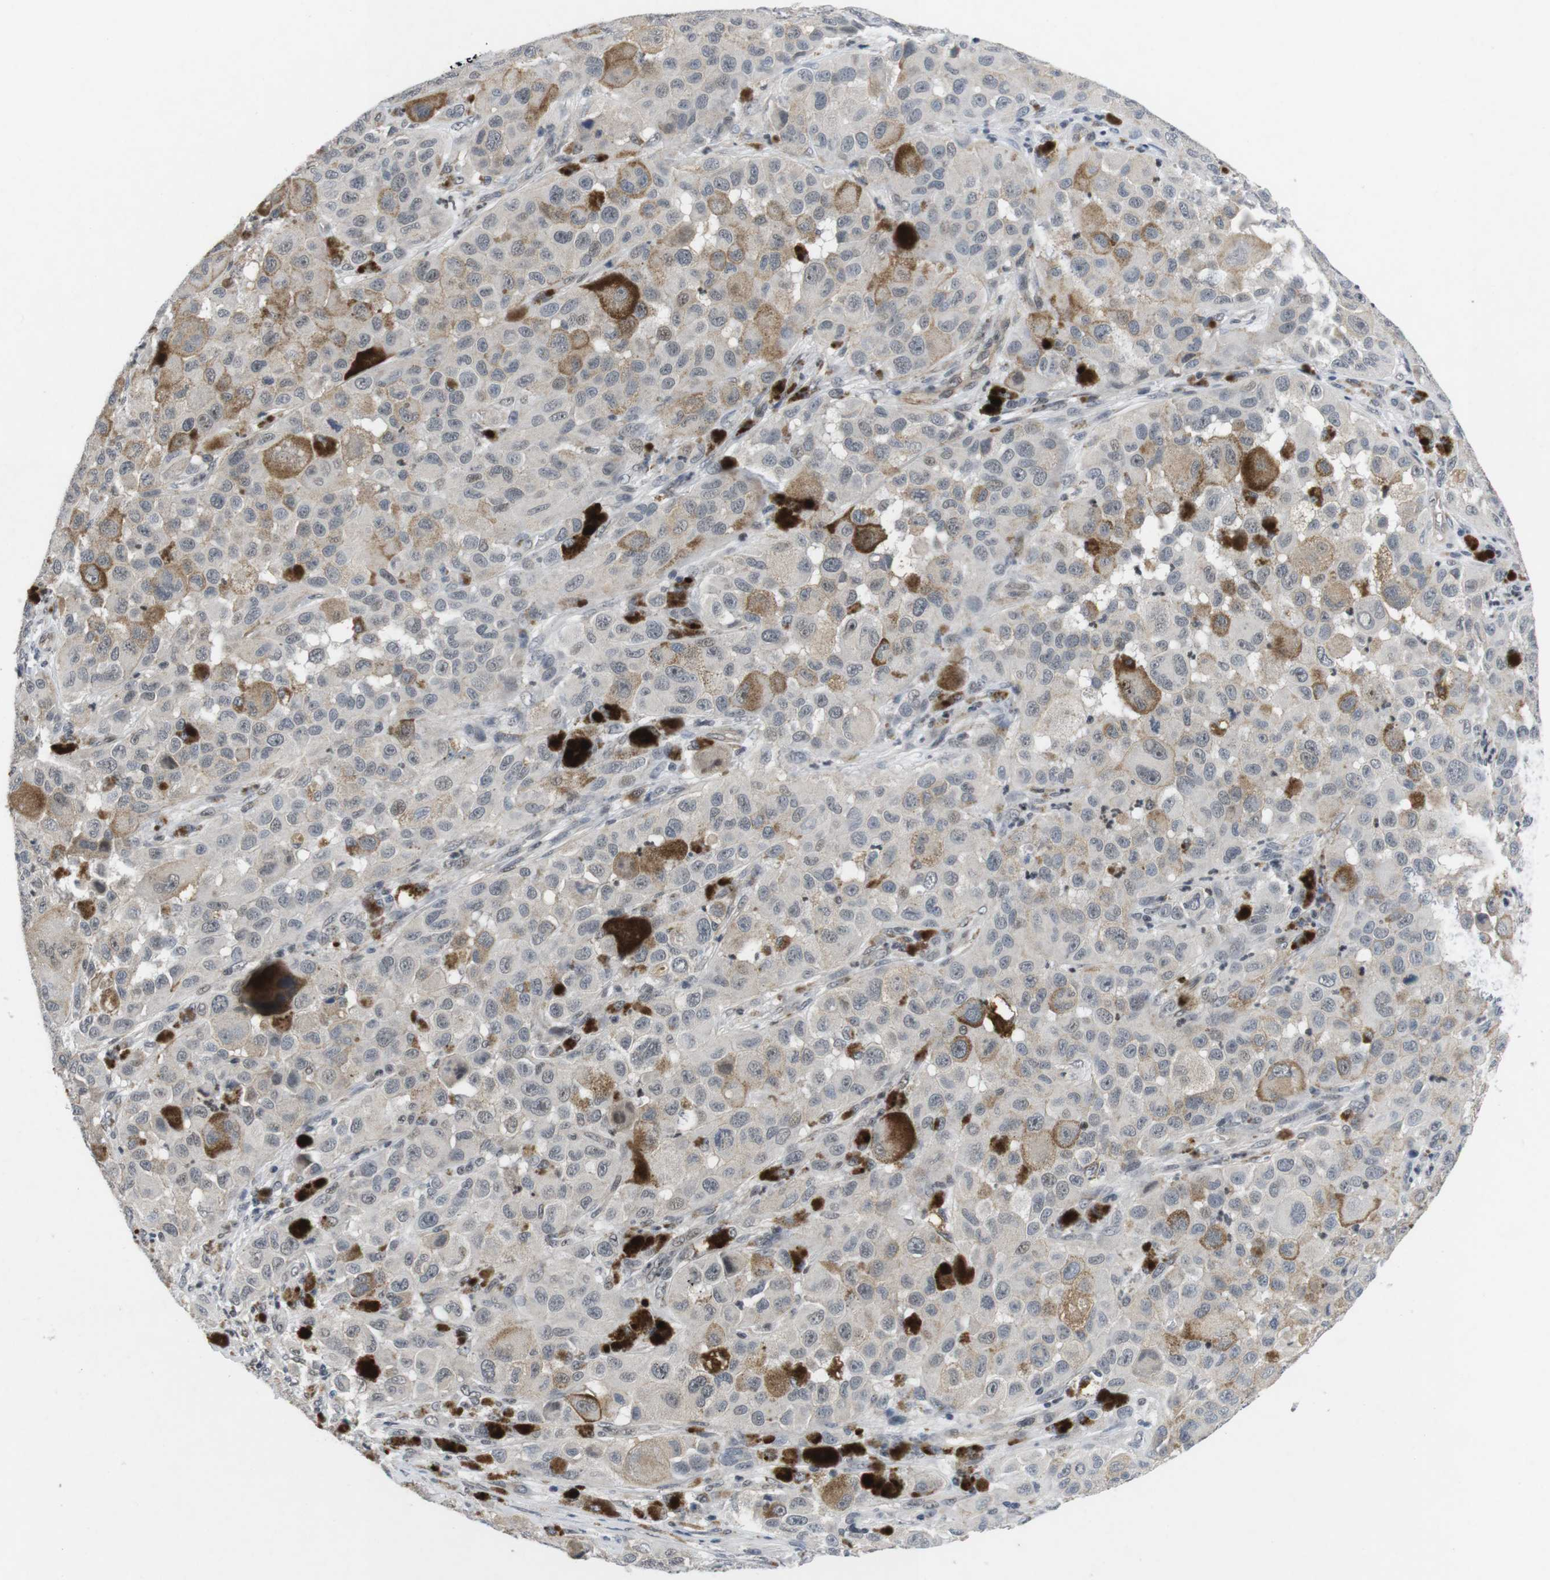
{"staining": {"intensity": "negative", "quantity": "none", "location": "none"}, "tissue": "melanoma", "cell_type": "Tumor cells", "image_type": "cancer", "snomed": [{"axis": "morphology", "description": "Malignant melanoma, NOS"}, {"axis": "topography", "description": "Skin"}], "caption": "IHC of melanoma exhibits no expression in tumor cells. (DAB immunohistochemistry (IHC), high magnification).", "gene": "NECTIN1", "patient": {"sex": "male", "age": 96}}